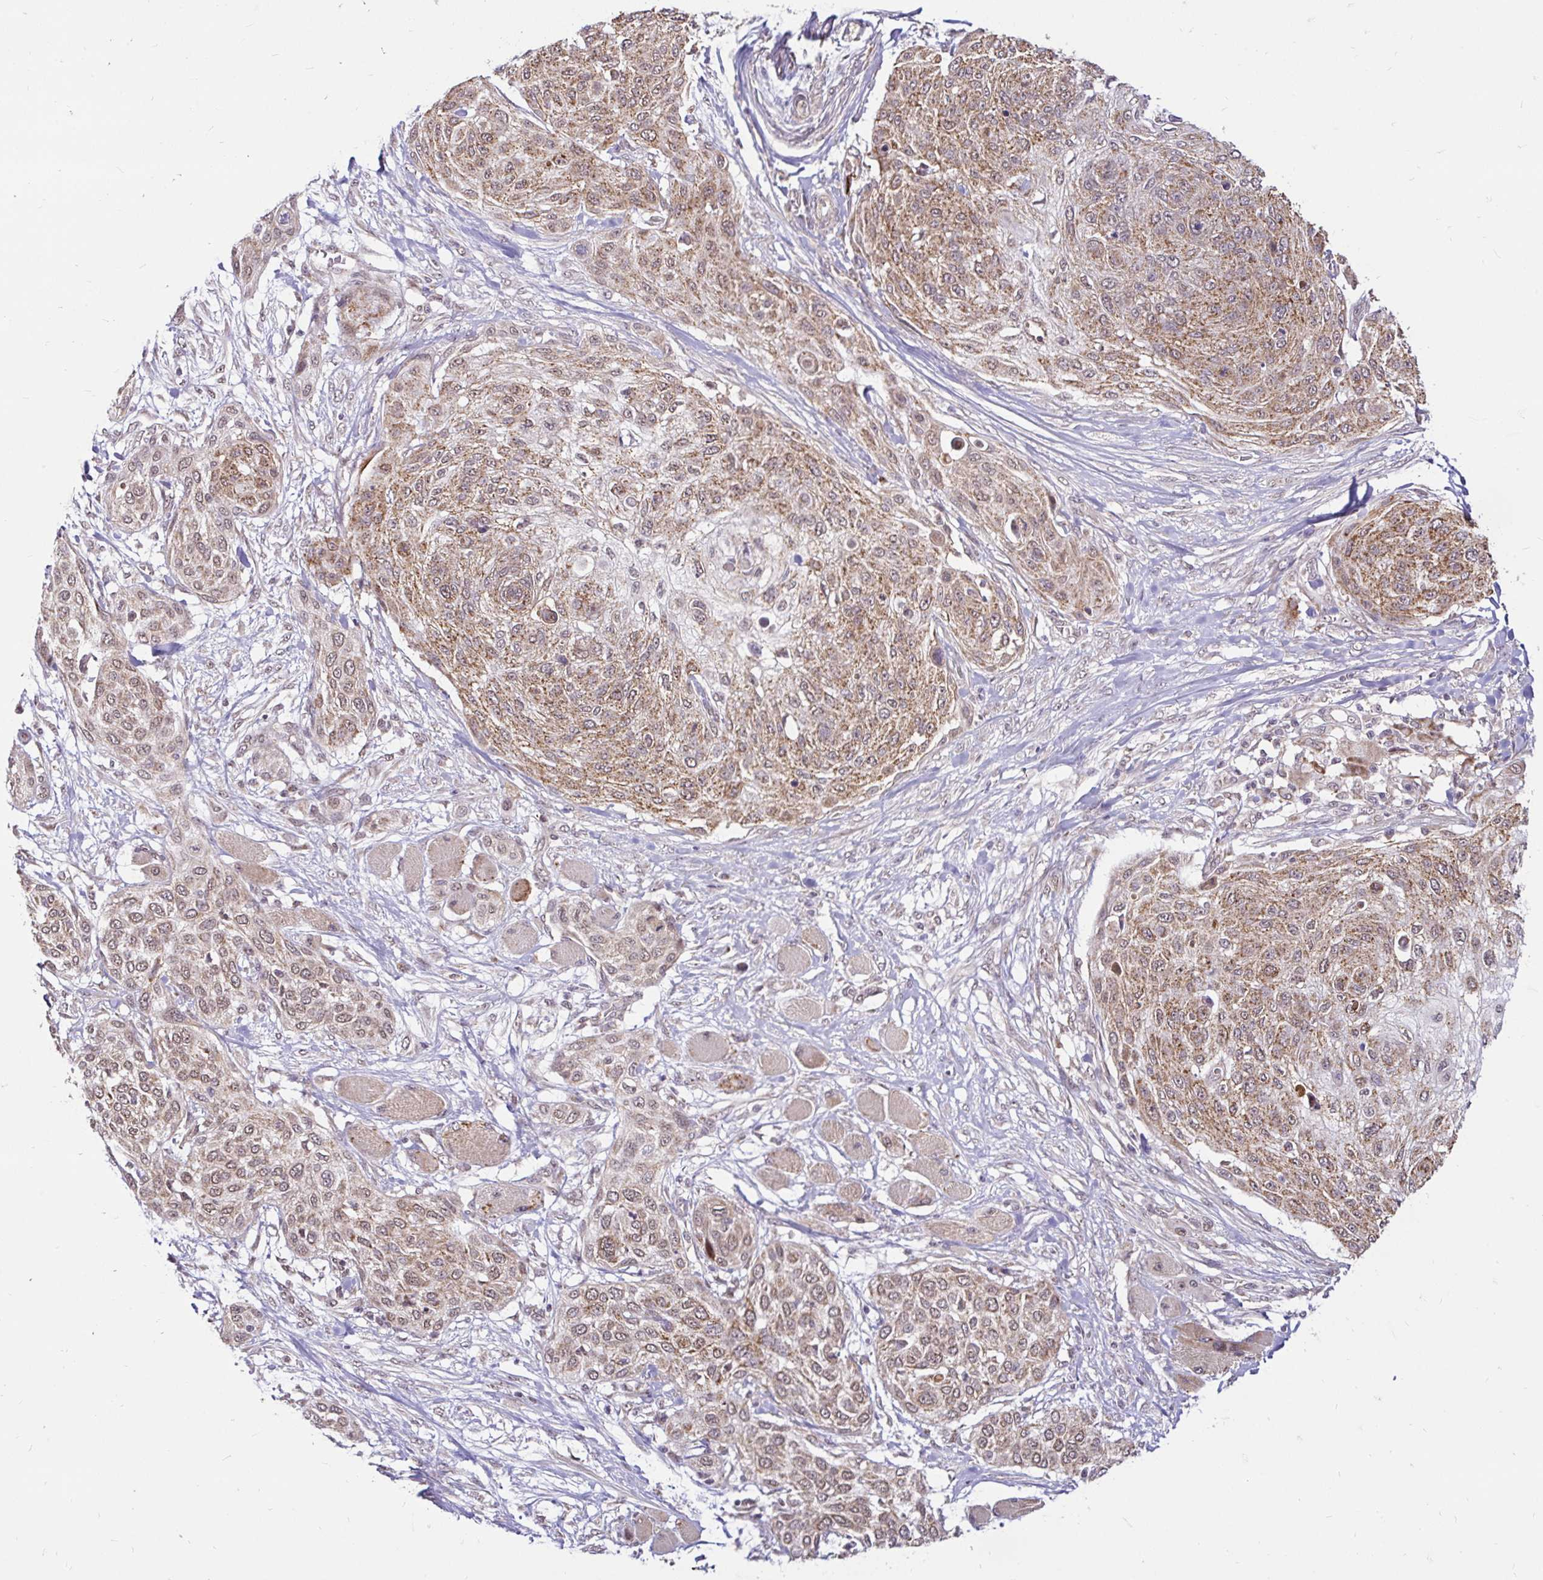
{"staining": {"intensity": "moderate", "quantity": ">75%", "location": "cytoplasmic/membranous"}, "tissue": "skin cancer", "cell_type": "Tumor cells", "image_type": "cancer", "snomed": [{"axis": "morphology", "description": "Squamous cell carcinoma, NOS"}, {"axis": "topography", "description": "Skin"}], "caption": "A micrograph of skin squamous cell carcinoma stained for a protein demonstrates moderate cytoplasmic/membranous brown staining in tumor cells.", "gene": "TIMM50", "patient": {"sex": "female", "age": 87}}